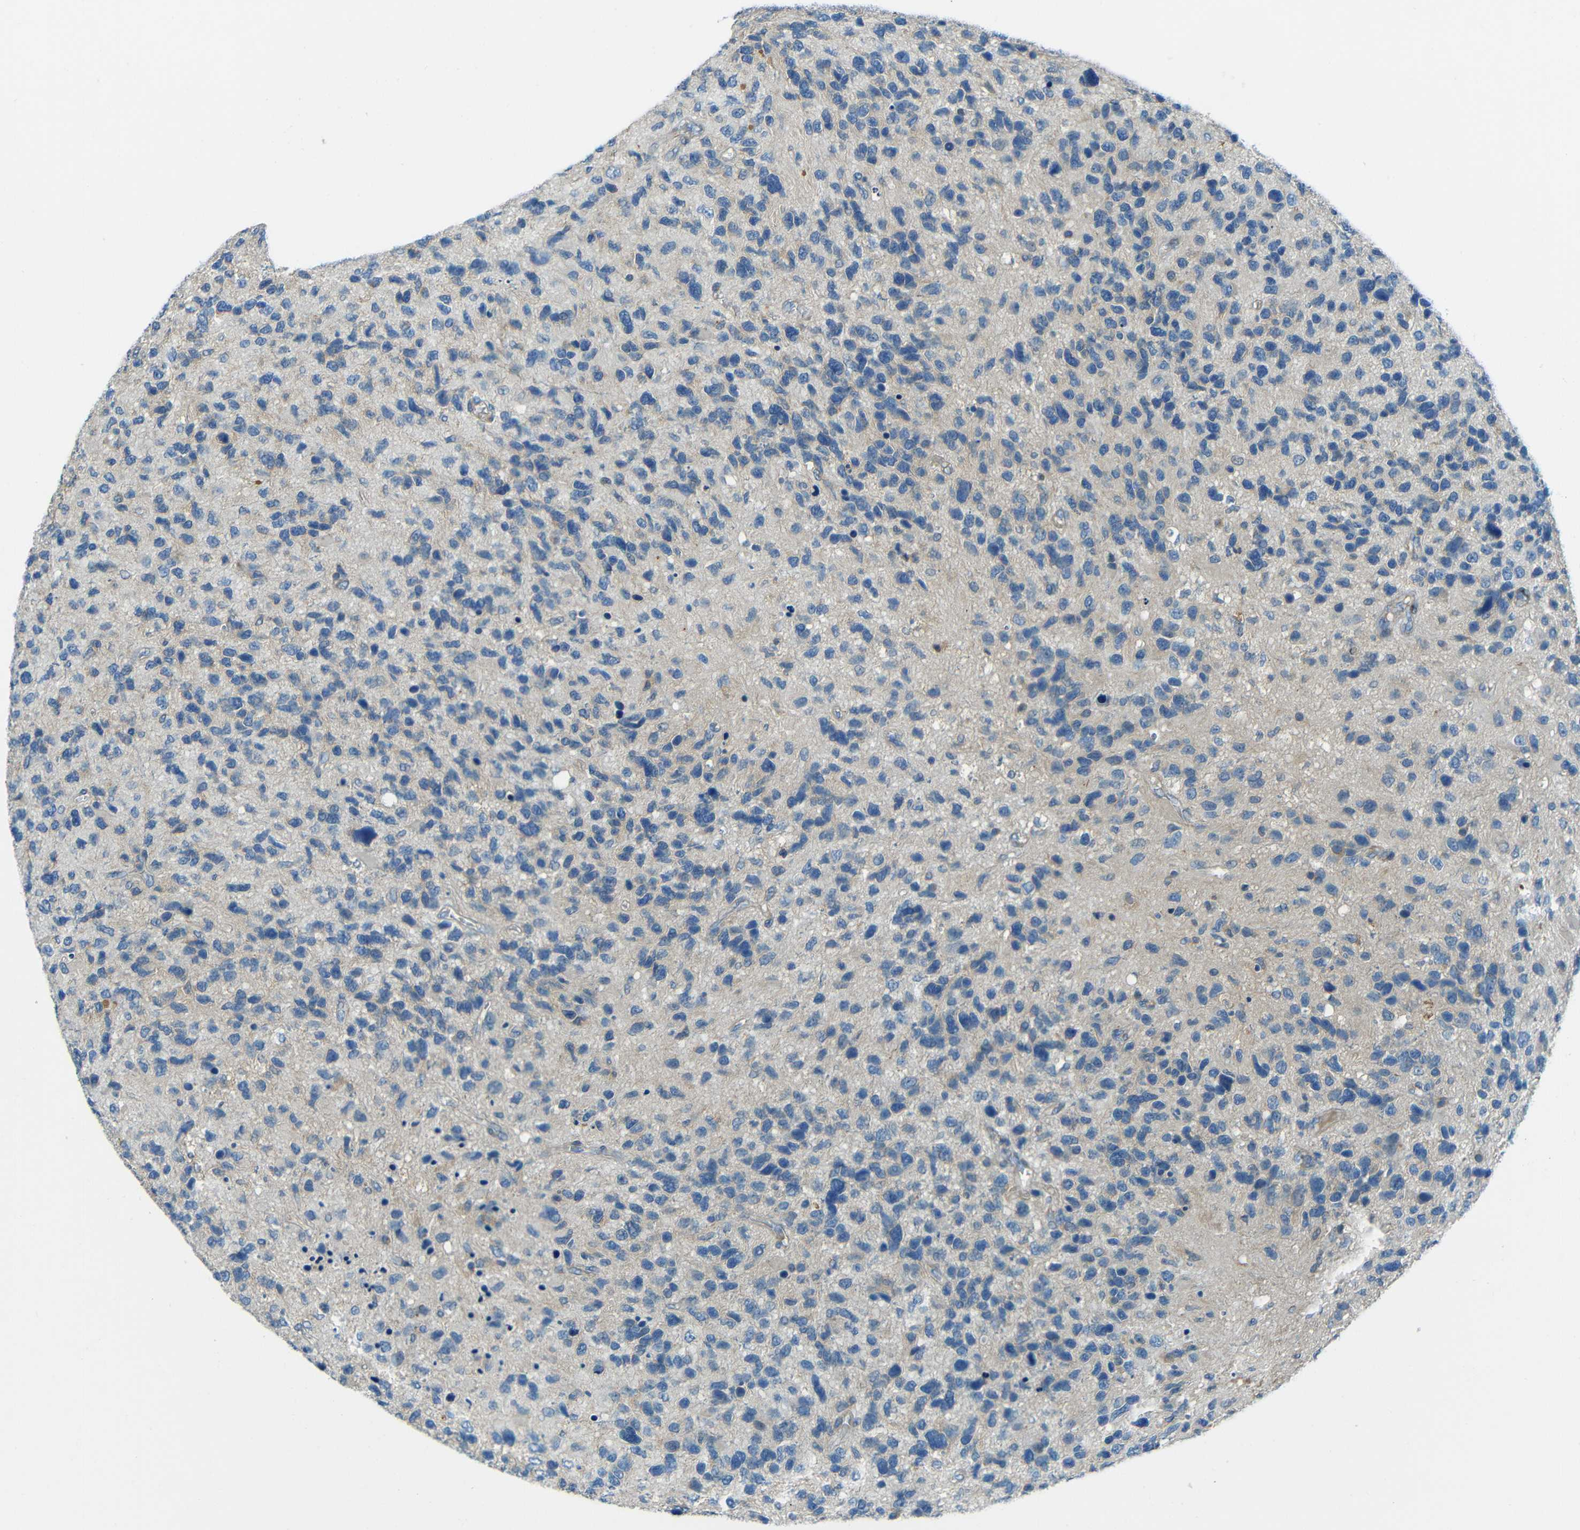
{"staining": {"intensity": "weak", "quantity": "<25%", "location": "cytoplasmic/membranous"}, "tissue": "glioma", "cell_type": "Tumor cells", "image_type": "cancer", "snomed": [{"axis": "morphology", "description": "Glioma, malignant, High grade"}, {"axis": "topography", "description": "Brain"}], "caption": "Tumor cells are negative for protein expression in human glioma.", "gene": "CYP26B1", "patient": {"sex": "female", "age": 58}}